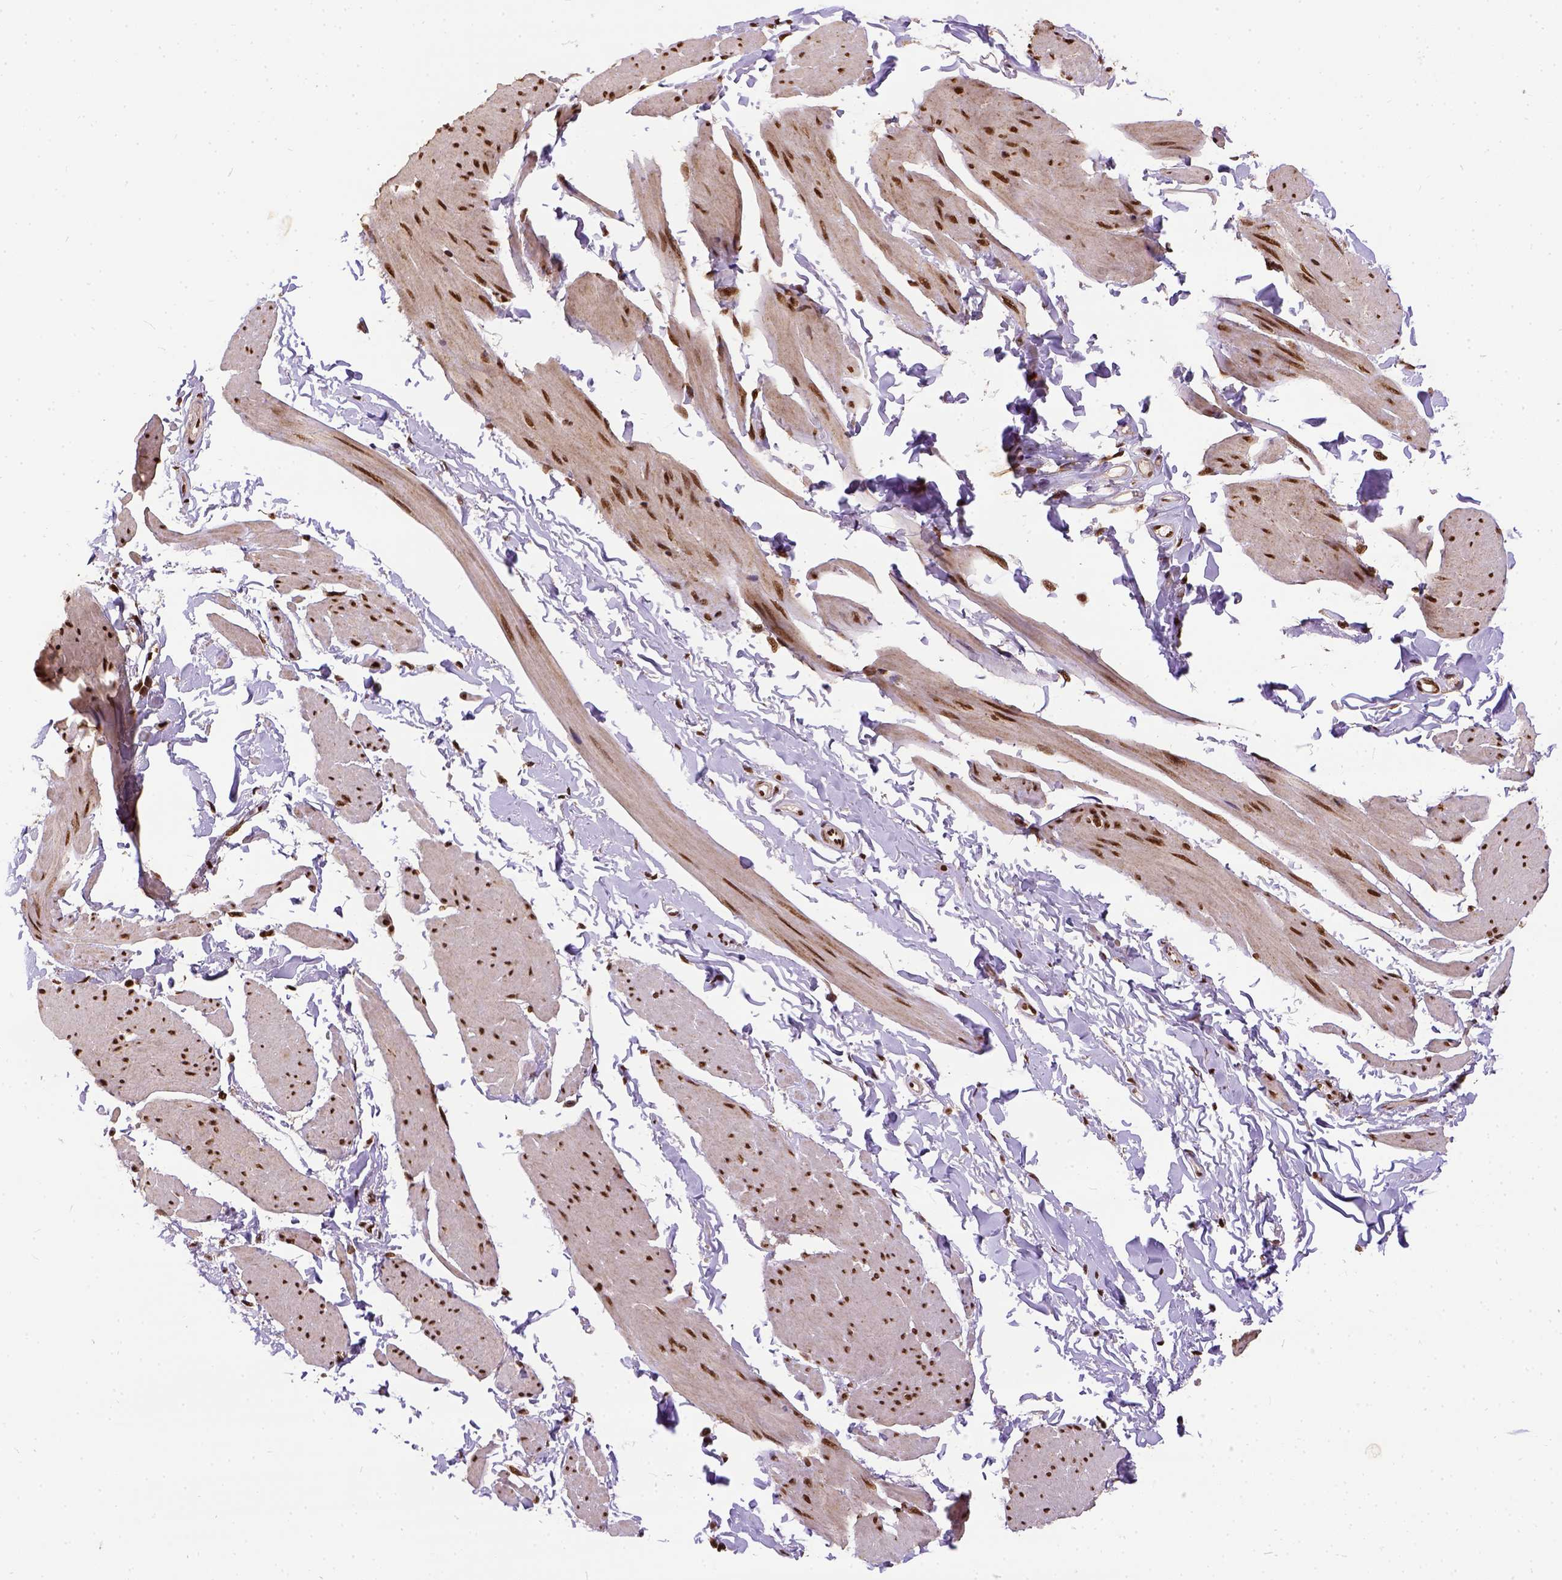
{"staining": {"intensity": "strong", "quantity": ">75%", "location": "nuclear"}, "tissue": "smooth muscle", "cell_type": "Smooth muscle cells", "image_type": "normal", "snomed": [{"axis": "morphology", "description": "Normal tissue, NOS"}, {"axis": "topography", "description": "Adipose tissue"}, {"axis": "topography", "description": "Smooth muscle"}, {"axis": "topography", "description": "Peripheral nerve tissue"}], "caption": "Smooth muscle cells show high levels of strong nuclear expression in about >75% of cells in normal smooth muscle. (IHC, brightfield microscopy, high magnification).", "gene": "NACC1", "patient": {"sex": "male", "age": 83}}